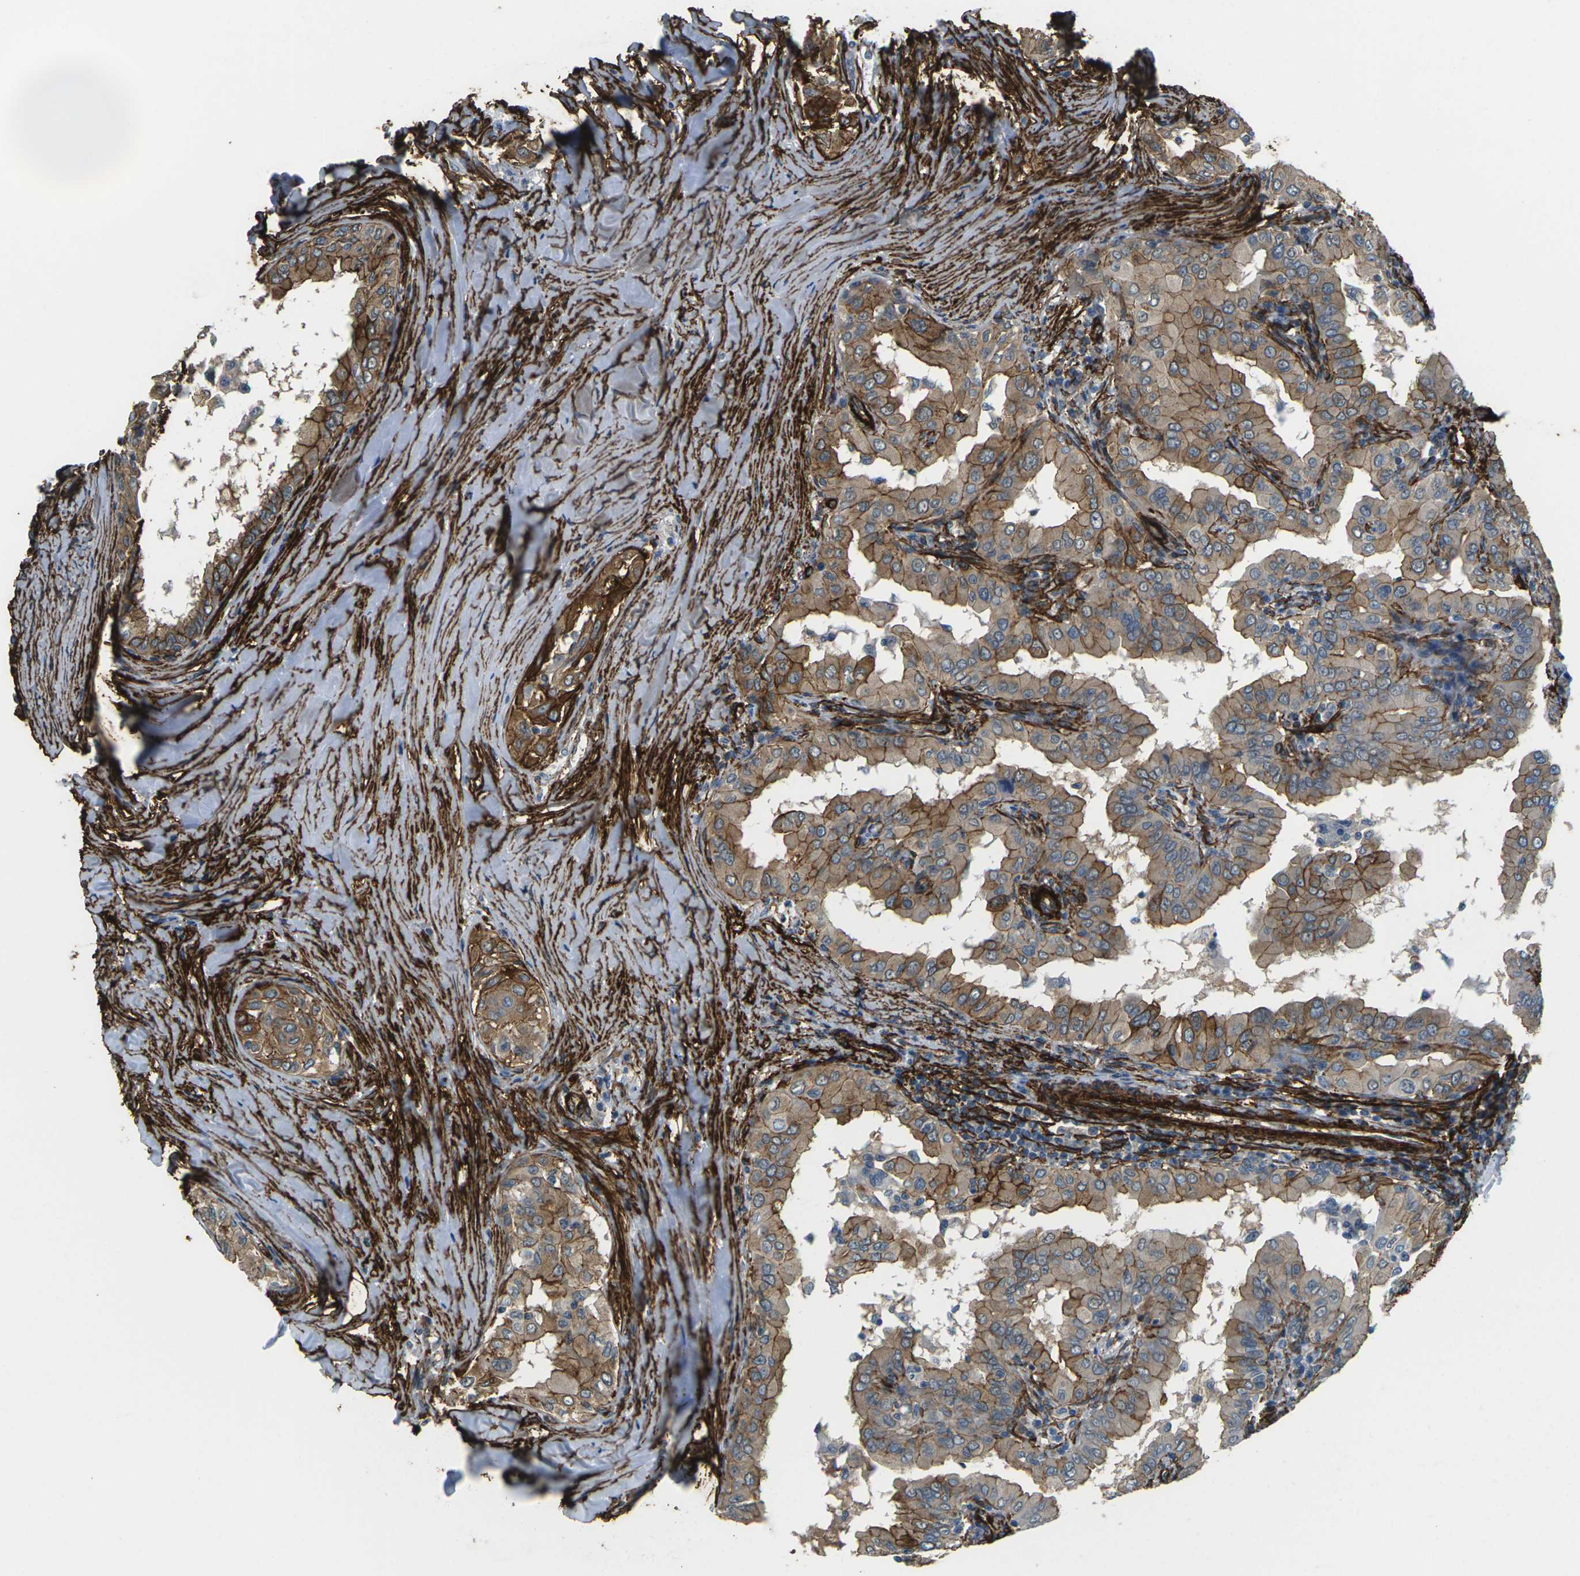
{"staining": {"intensity": "moderate", "quantity": ">75%", "location": "cytoplasmic/membranous"}, "tissue": "thyroid cancer", "cell_type": "Tumor cells", "image_type": "cancer", "snomed": [{"axis": "morphology", "description": "Papillary adenocarcinoma, NOS"}, {"axis": "topography", "description": "Thyroid gland"}], "caption": "About >75% of tumor cells in thyroid cancer reveal moderate cytoplasmic/membranous protein expression as visualized by brown immunohistochemical staining.", "gene": "GRAMD1C", "patient": {"sex": "male", "age": 33}}